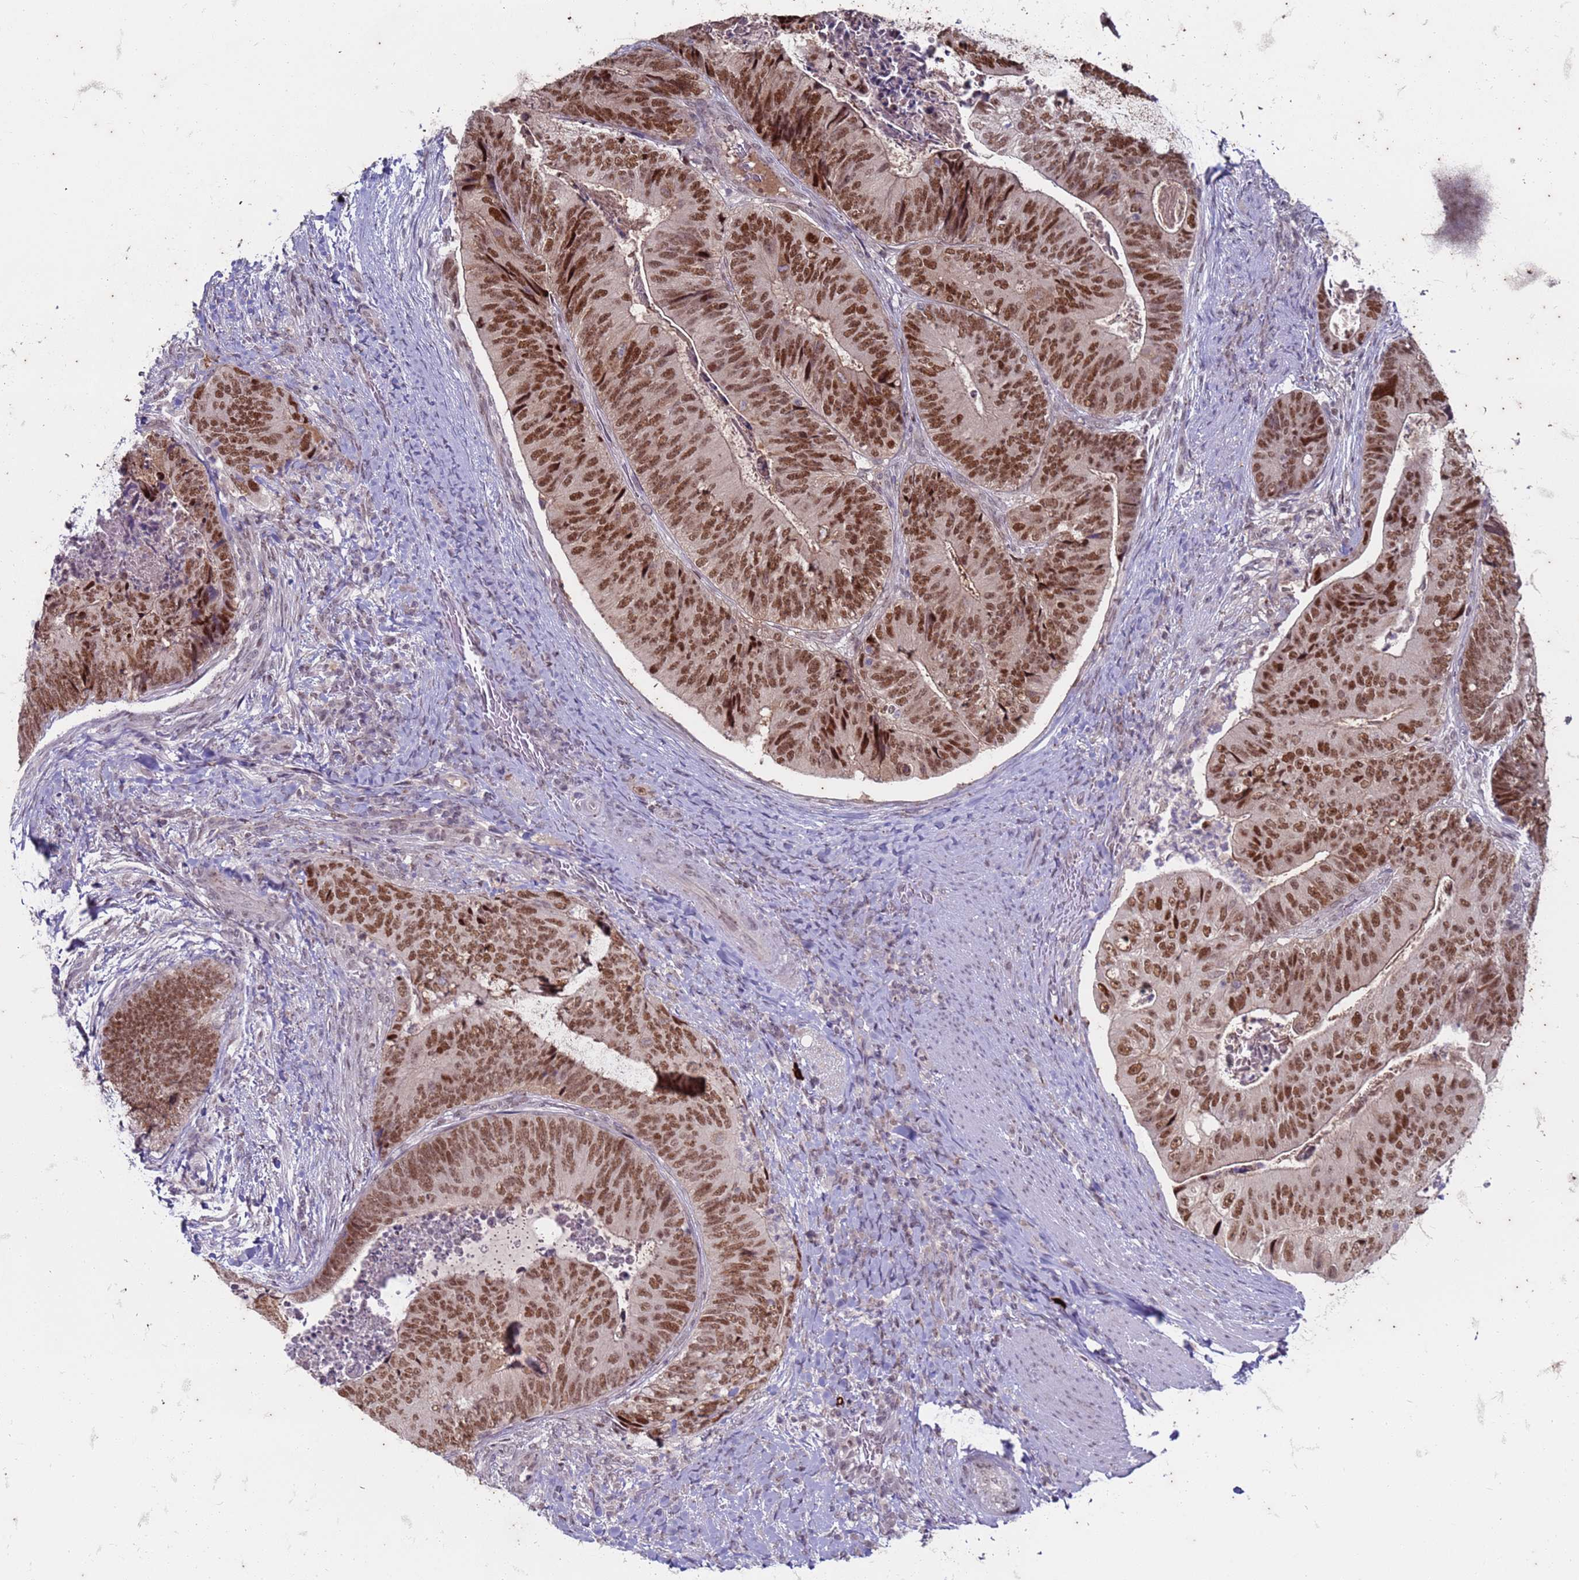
{"staining": {"intensity": "strong", "quantity": ">75%", "location": "nuclear"}, "tissue": "colorectal cancer", "cell_type": "Tumor cells", "image_type": "cancer", "snomed": [{"axis": "morphology", "description": "Adenocarcinoma, NOS"}, {"axis": "topography", "description": "Colon"}], "caption": "This histopathology image demonstrates colorectal cancer stained with IHC to label a protein in brown. The nuclear of tumor cells show strong positivity for the protein. Nuclei are counter-stained blue.", "gene": "TRMT6", "patient": {"sex": "female", "age": 67}}